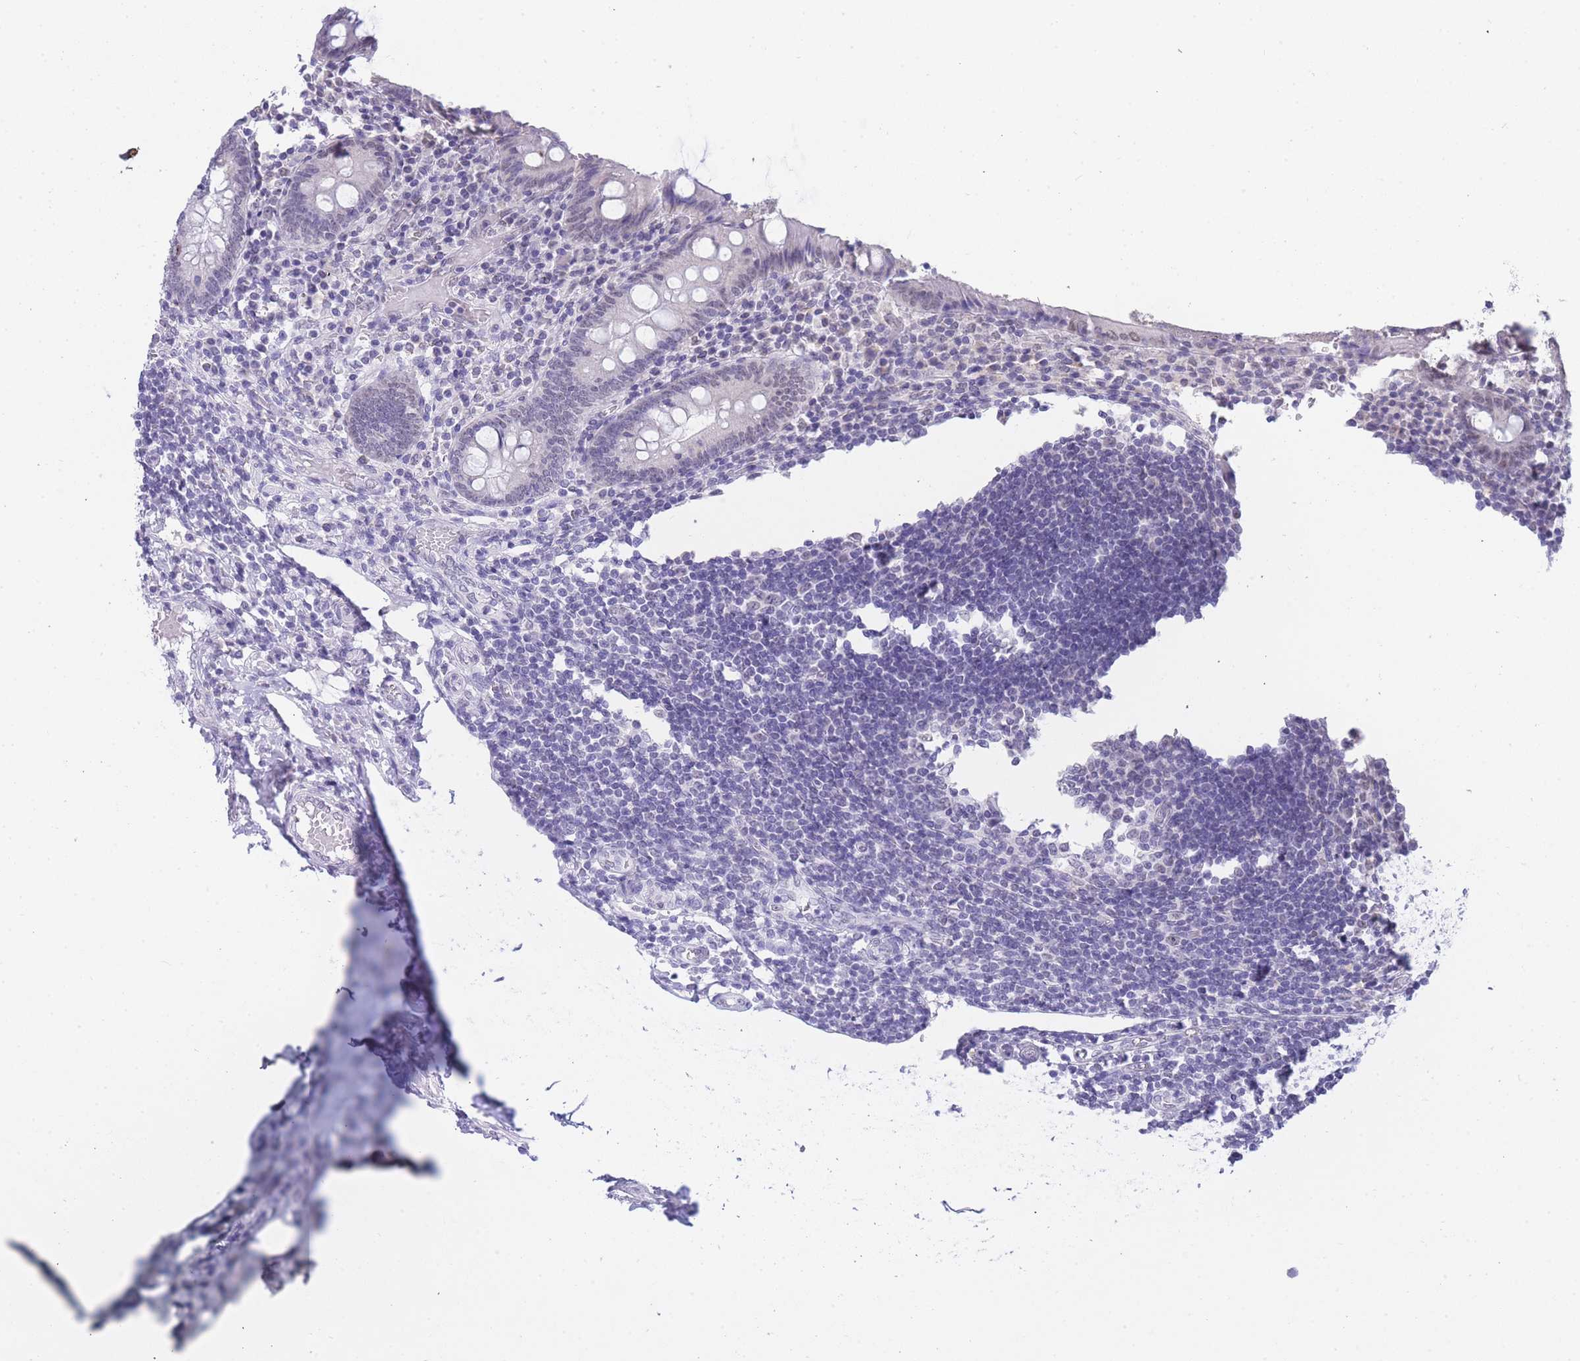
{"staining": {"intensity": "negative", "quantity": "none", "location": "none"}, "tissue": "appendix", "cell_type": "Glandular cells", "image_type": "normal", "snomed": [{"axis": "morphology", "description": "Normal tissue, NOS"}, {"axis": "topography", "description": "Appendix"}], "caption": "Immunohistochemistry (IHC) of benign appendix reveals no staining in glandular cells. (DAB immunohistochemistry (IHC) with hematoxylin counter stain).", "gene": "FRAT2", "patient": {"sex": "female", "age": 17}}